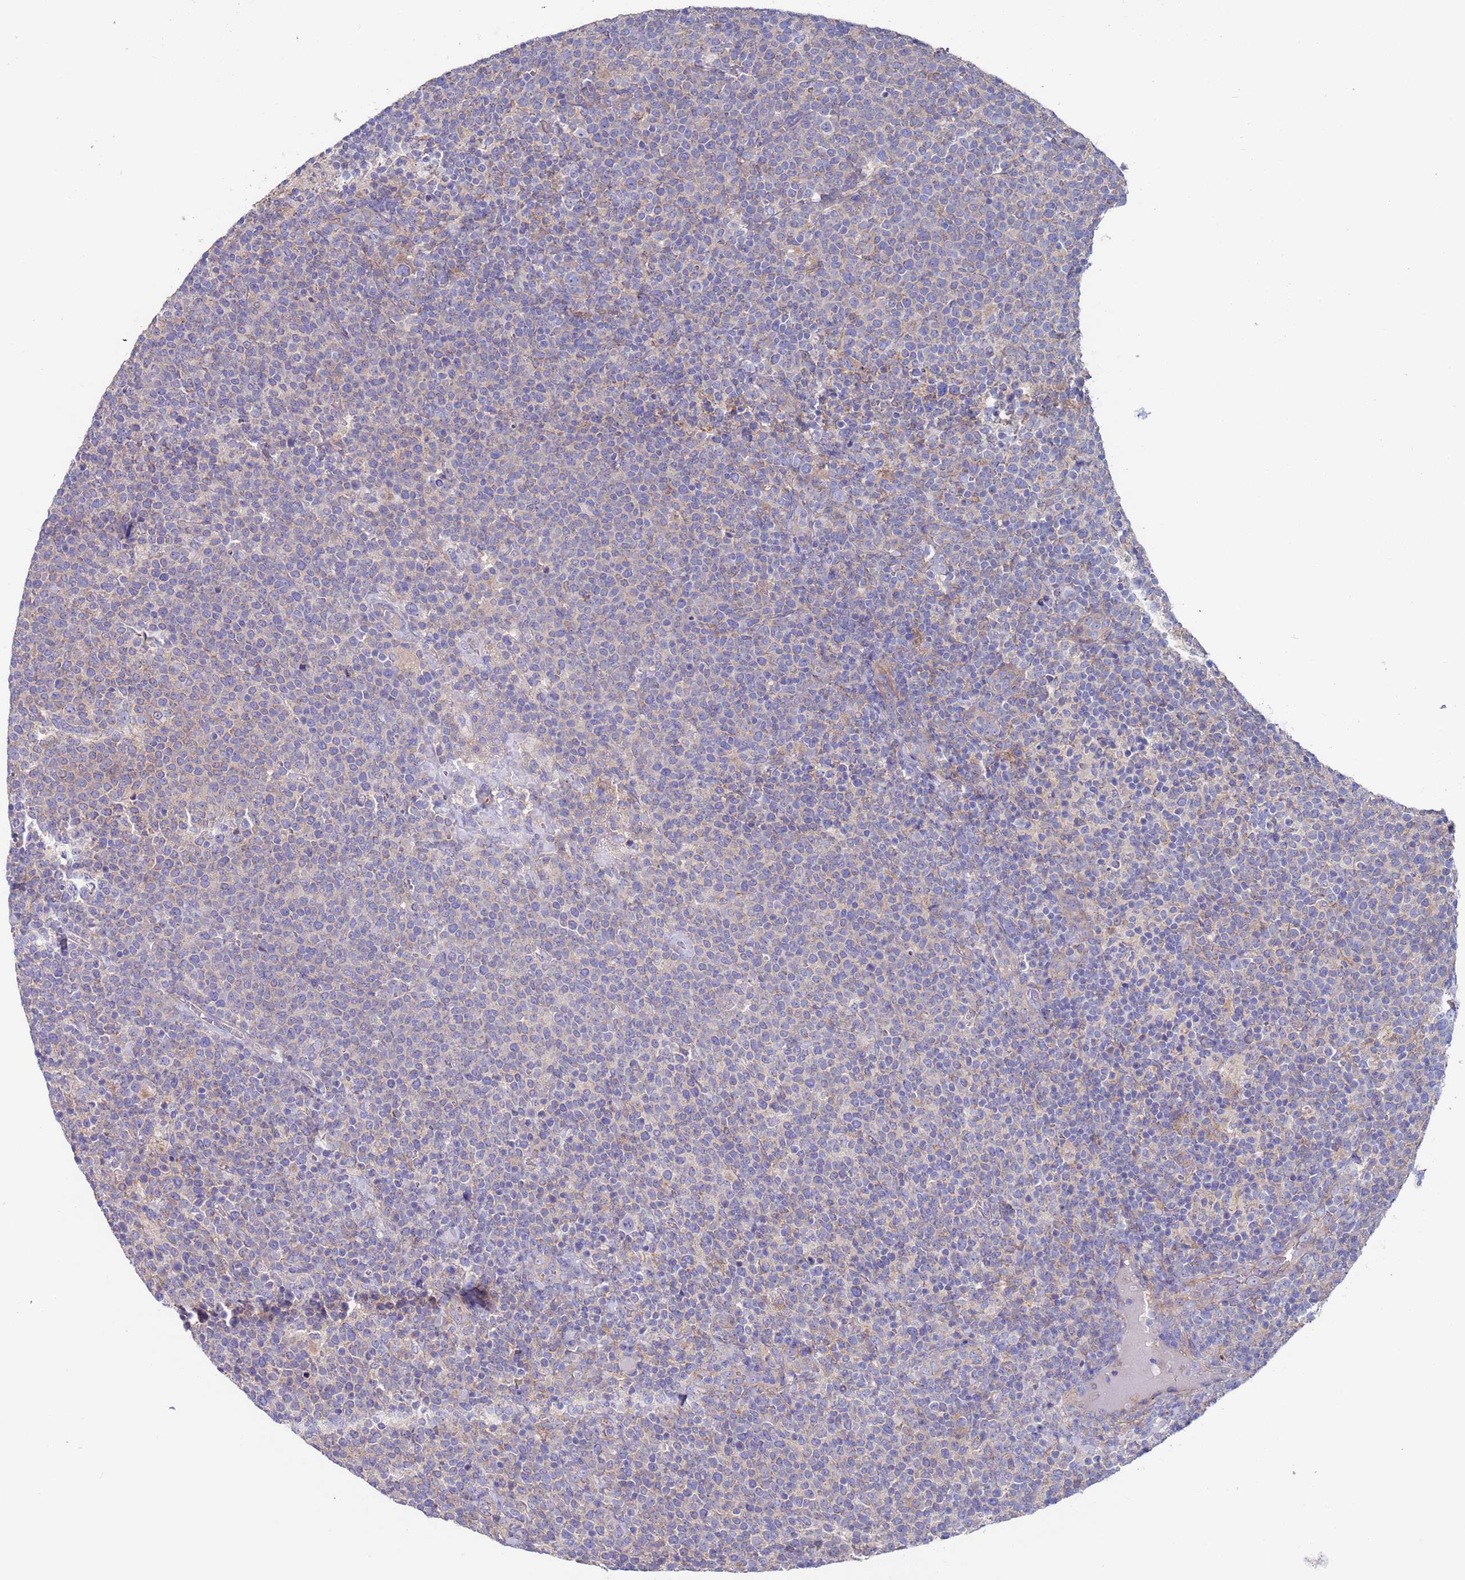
{"staining": {"intensity": "negative", "quantity": "none", "location": "none"}, "tissue": "lymphoma", "cell_type": "Tumor cells", "image_type": "cancer", "snomed": [{"axis": "morphology", "description": "Malignant lymphoma, non-Hodgkin's type, High grade"}, {"axis": "topography", "description": "Lymph node"}], "caption": "Human high-grade malignant lymphoma, non-Hodgkin's type stained for a protein using IHC displays no positivity in tumor cells.", "gene": "KRTCAP3", "patient": {"sex": "male", "age": 61}}